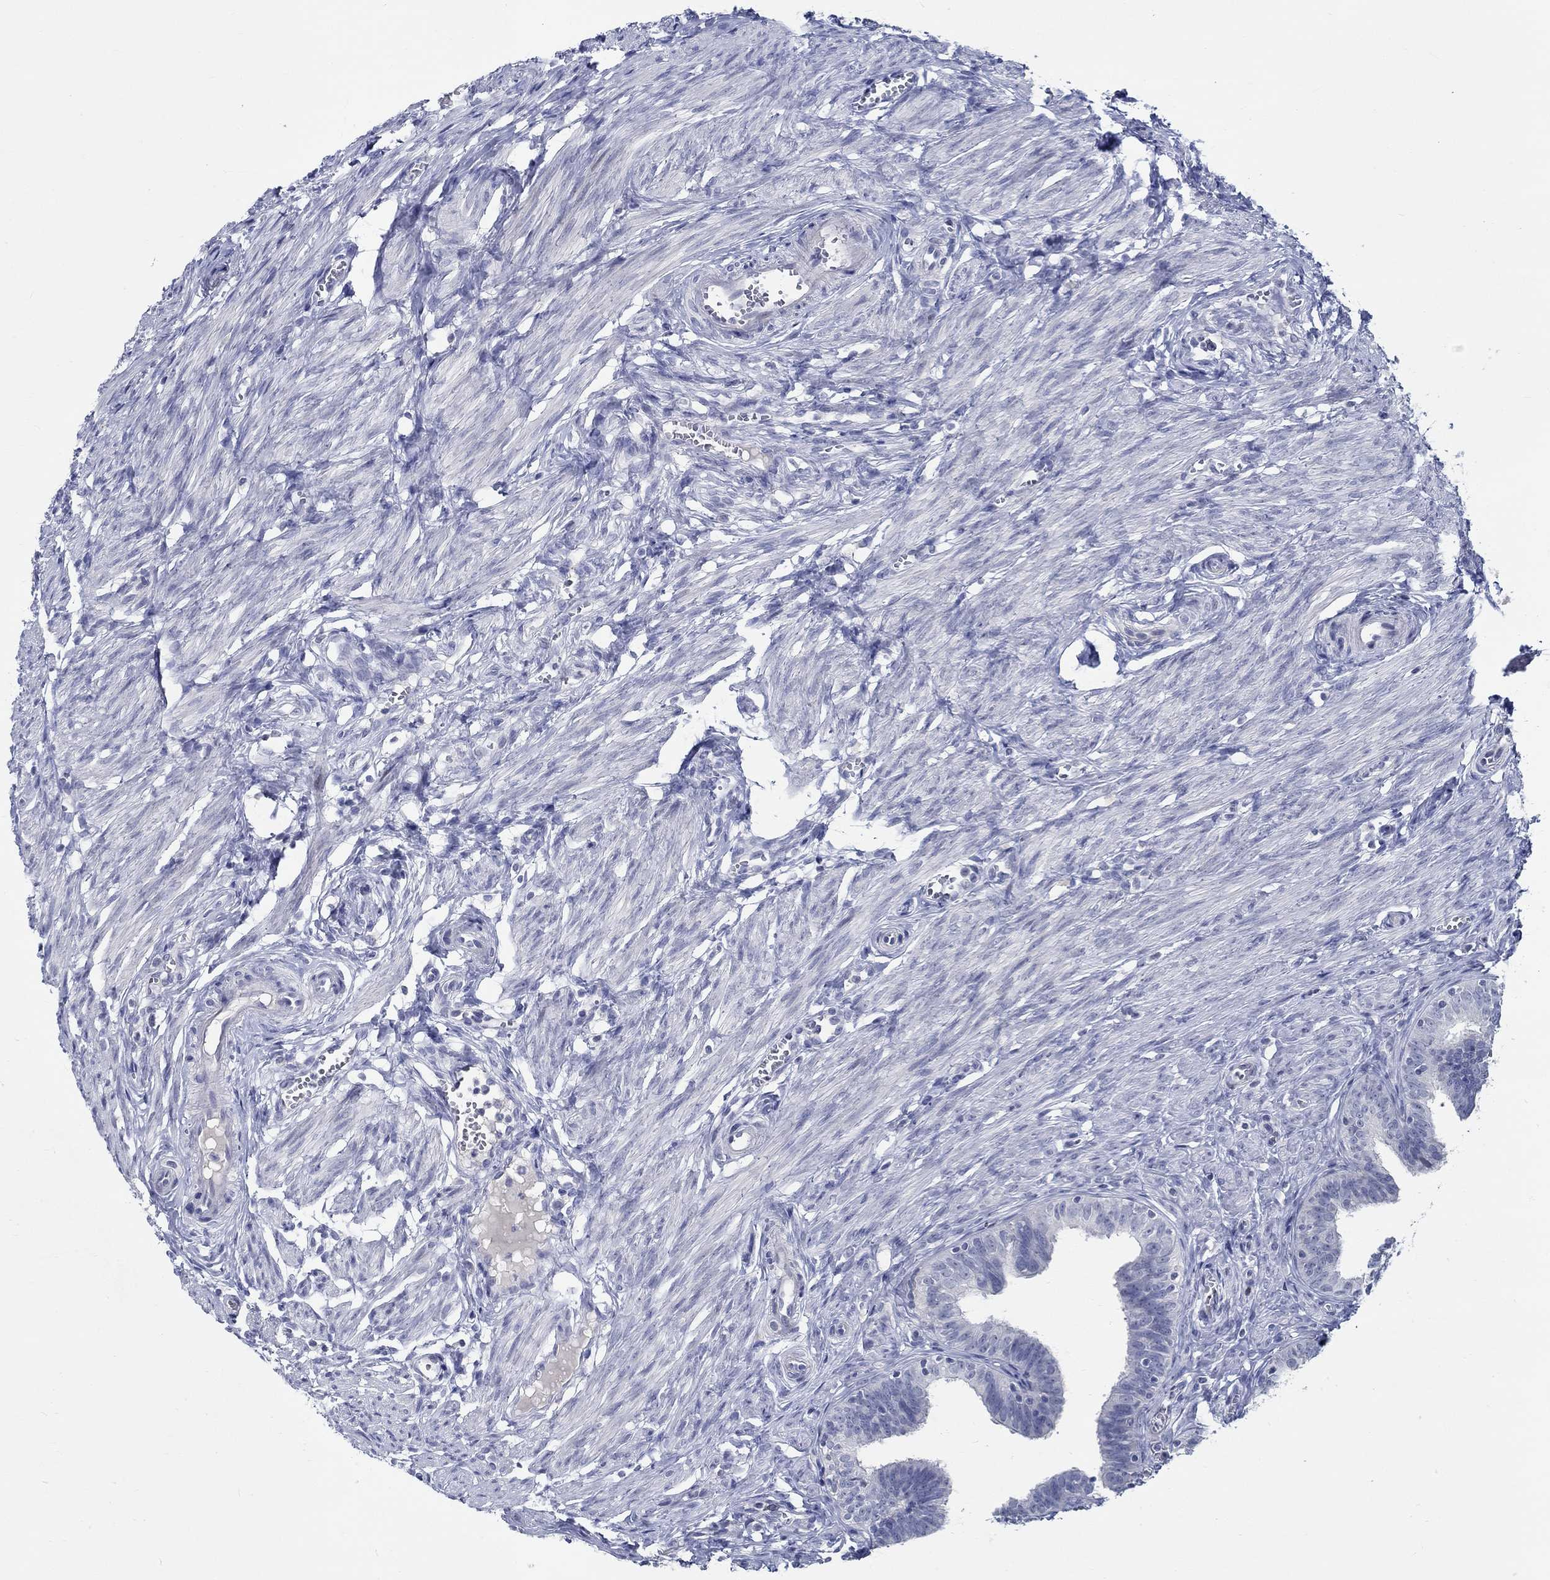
{"staining": {"intensity": "negative", "quantity": "none", "location": "none"}, "tissue": "fallopian tube", "cell_type": "Glandular cells", "image_type": "normal", "snomed": [{"axis": "morphology", "description": "Normal tissue, NOS"}, {"axis": "topography", "description": "Fallopian tube"}], "caption": "This is an IHC photomicrograph of unremarkable human fallopian tube. There is no positivity in glandular cells.", "gene": "CETN1", "patient": {"sex": "female", "age": 25}}